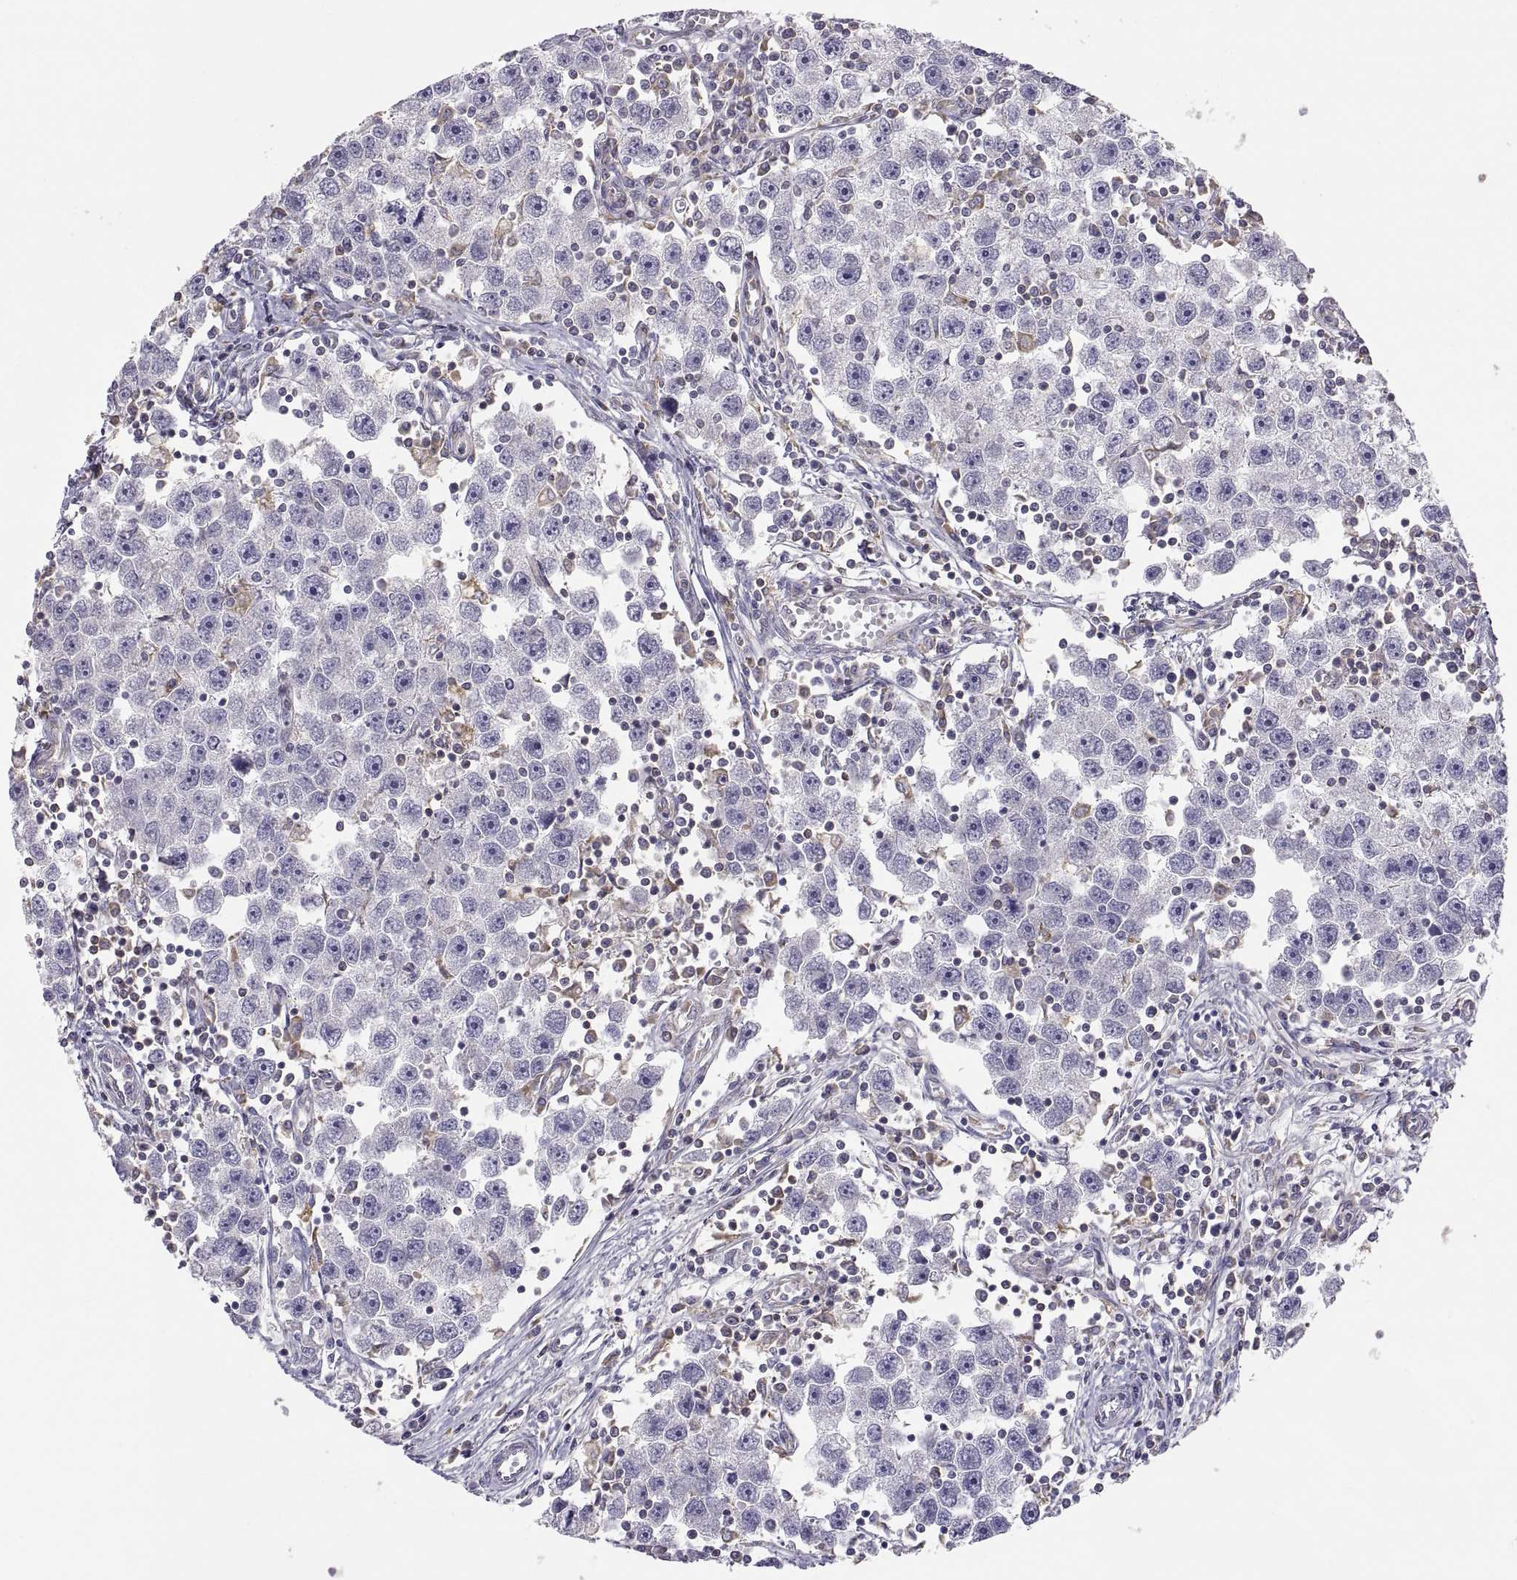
{"staining": {"intensity": "negative", "quantity": "none", "location": "none"}, "tissue": "testis cancer", "cell_type": "Tumor cells", "image_type": "cancer", "snomed": [{"axis": "morphology", "description": "Seminoma, NOS"}, {"axis": "topography", "description": "Testis"}], "caption": "Photomicrograph shows no significant protein staining in tumor cells of testis cancer. (DAB immunohistochemistry with hematoxylin counter stain).", "gene": "ERO1A", "patient": {"sex": "male", "age": 30}}